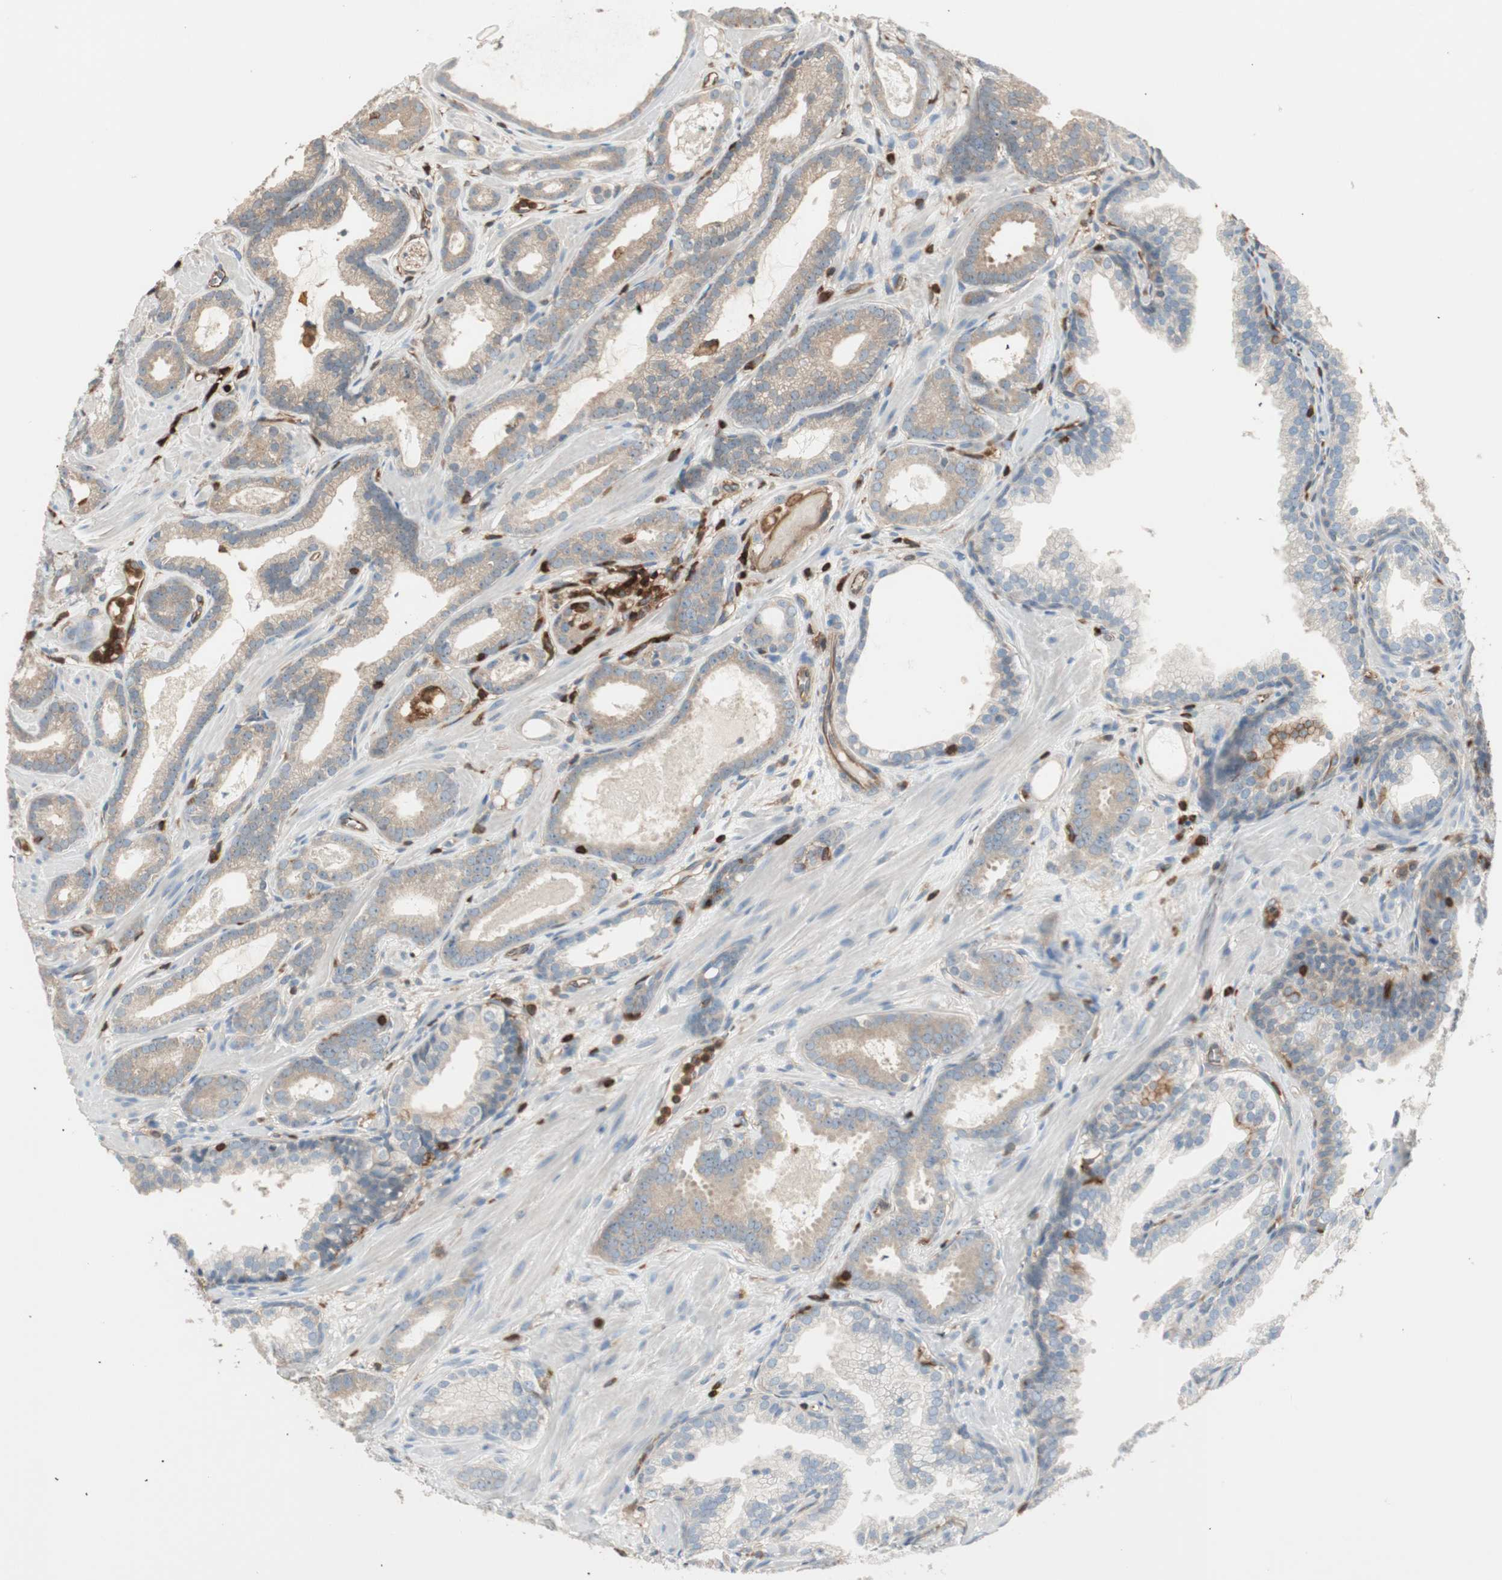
{"staining": {"intensity": "weak", "quantity": ">75%", "location": "cytoplasmic/membranous"}, "tissue": "prostate cancer", "cell_type": "Tumor cells", "image_type": "cancer", "snomed": [{"axis": "morphology", "description": "Adenocarcinoma, Low grade"}, {"axis": "topography", "description": "Prostate"}], "caption": "A high-resolution image shows immunohistochemistry (IHC) staining of prostate cancer (adenocarcinoma (low-grade)), which shows weak cytoplasmic/membranous positivity in approximately >75% of tumor cells.", "gene": "CRLF3", "patient": {"sex": "male", "age": 57}}